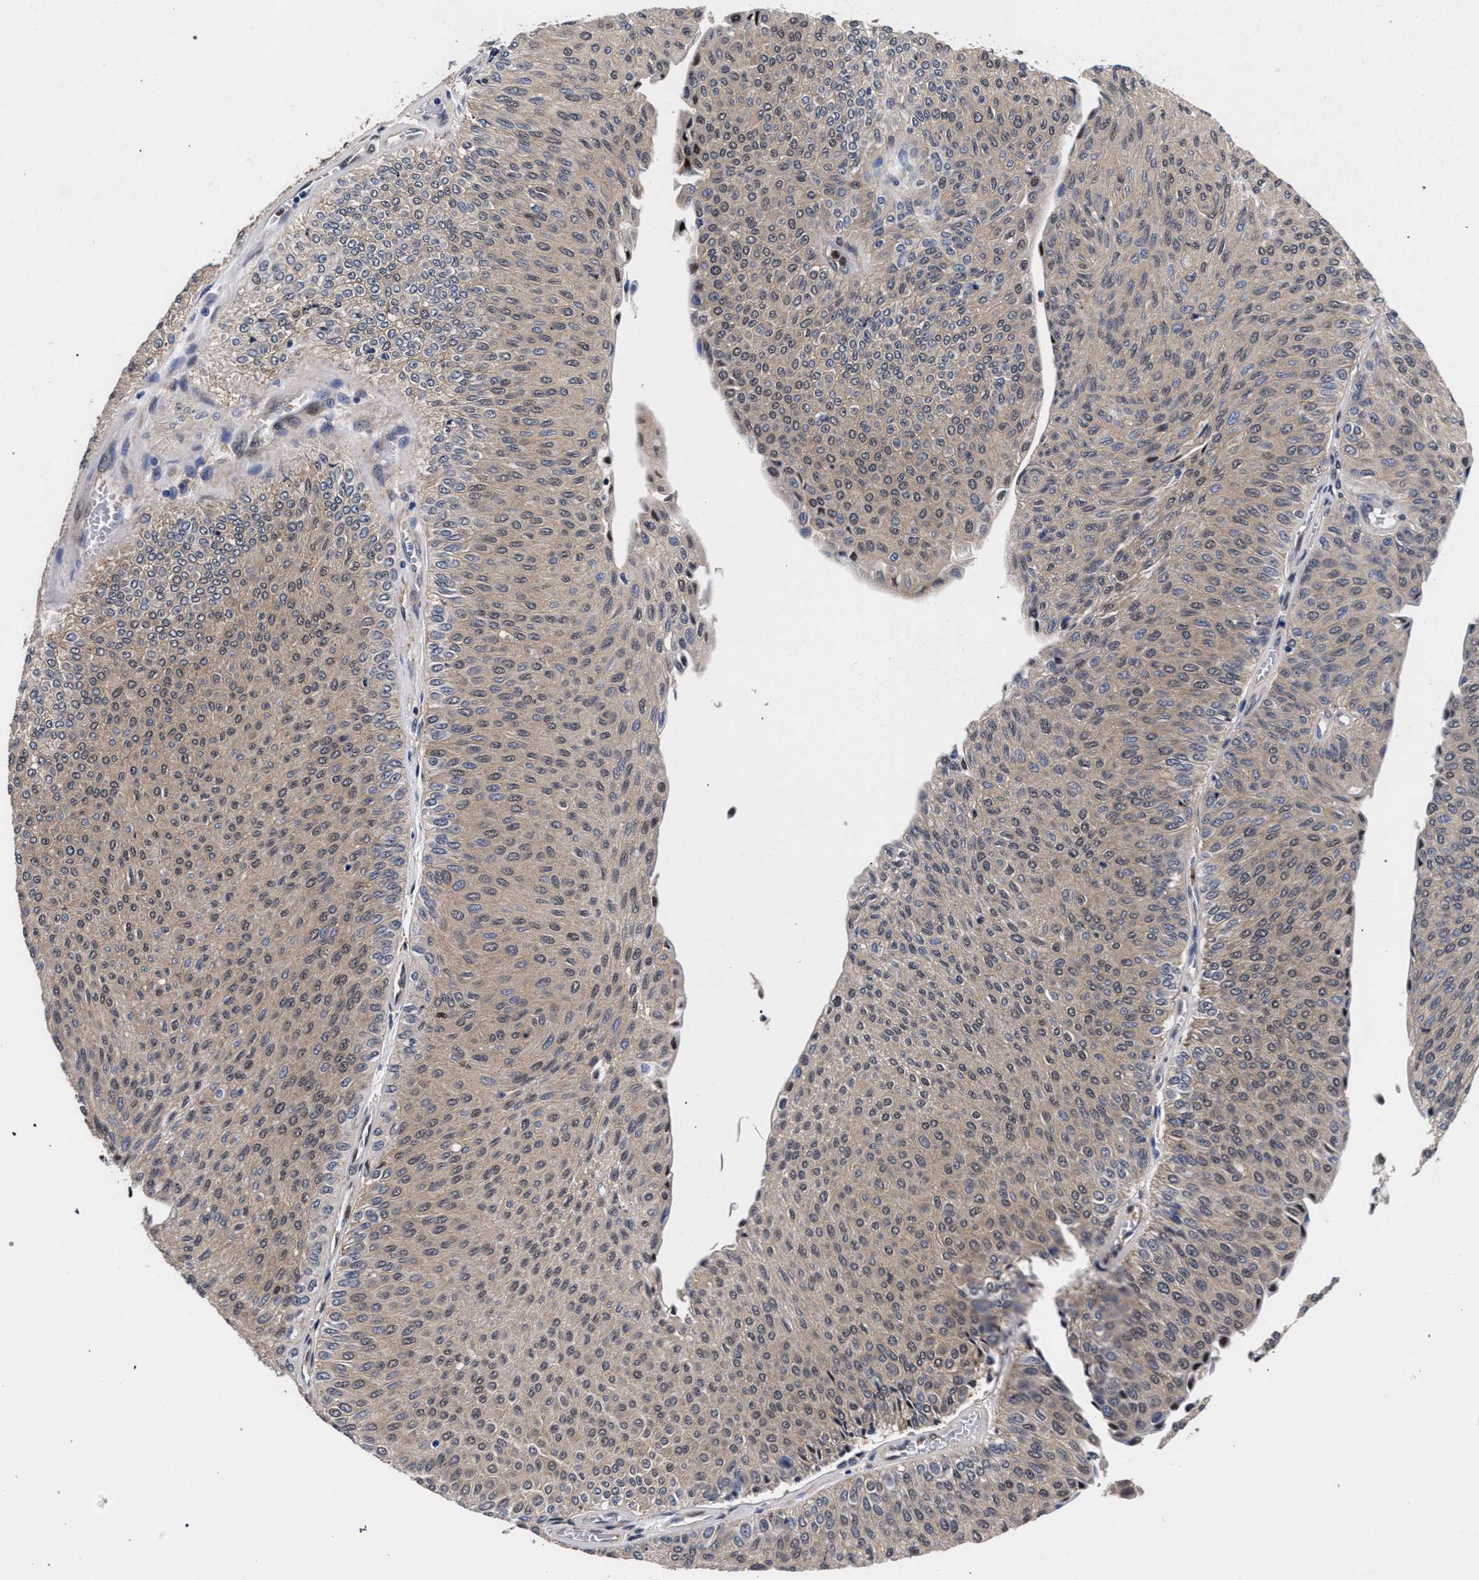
{"staining": {"intensity": "weak", "quantity": "25%-75%", "location": "cytoplasmic/membranous,nuclear"}, "tissue": "urothelial cancer", "cell_type": "Tumor cells", "image_type": "cancer", "snomed": [{"axis": "morphology", "description": "Urothelial carcinoma, Low grade"}, {"axis": "topography", "description": "Urinary bladder"}], "caption": "Protein expression analysis of human urothelial carcinoma (low-grade) reveals weak cytoplasmic/membranous and nuclear staining in approximately 25%-75% of tumor cells.", "gene": "ZNF462", "patient": {"sex": "male", "age": 78}}